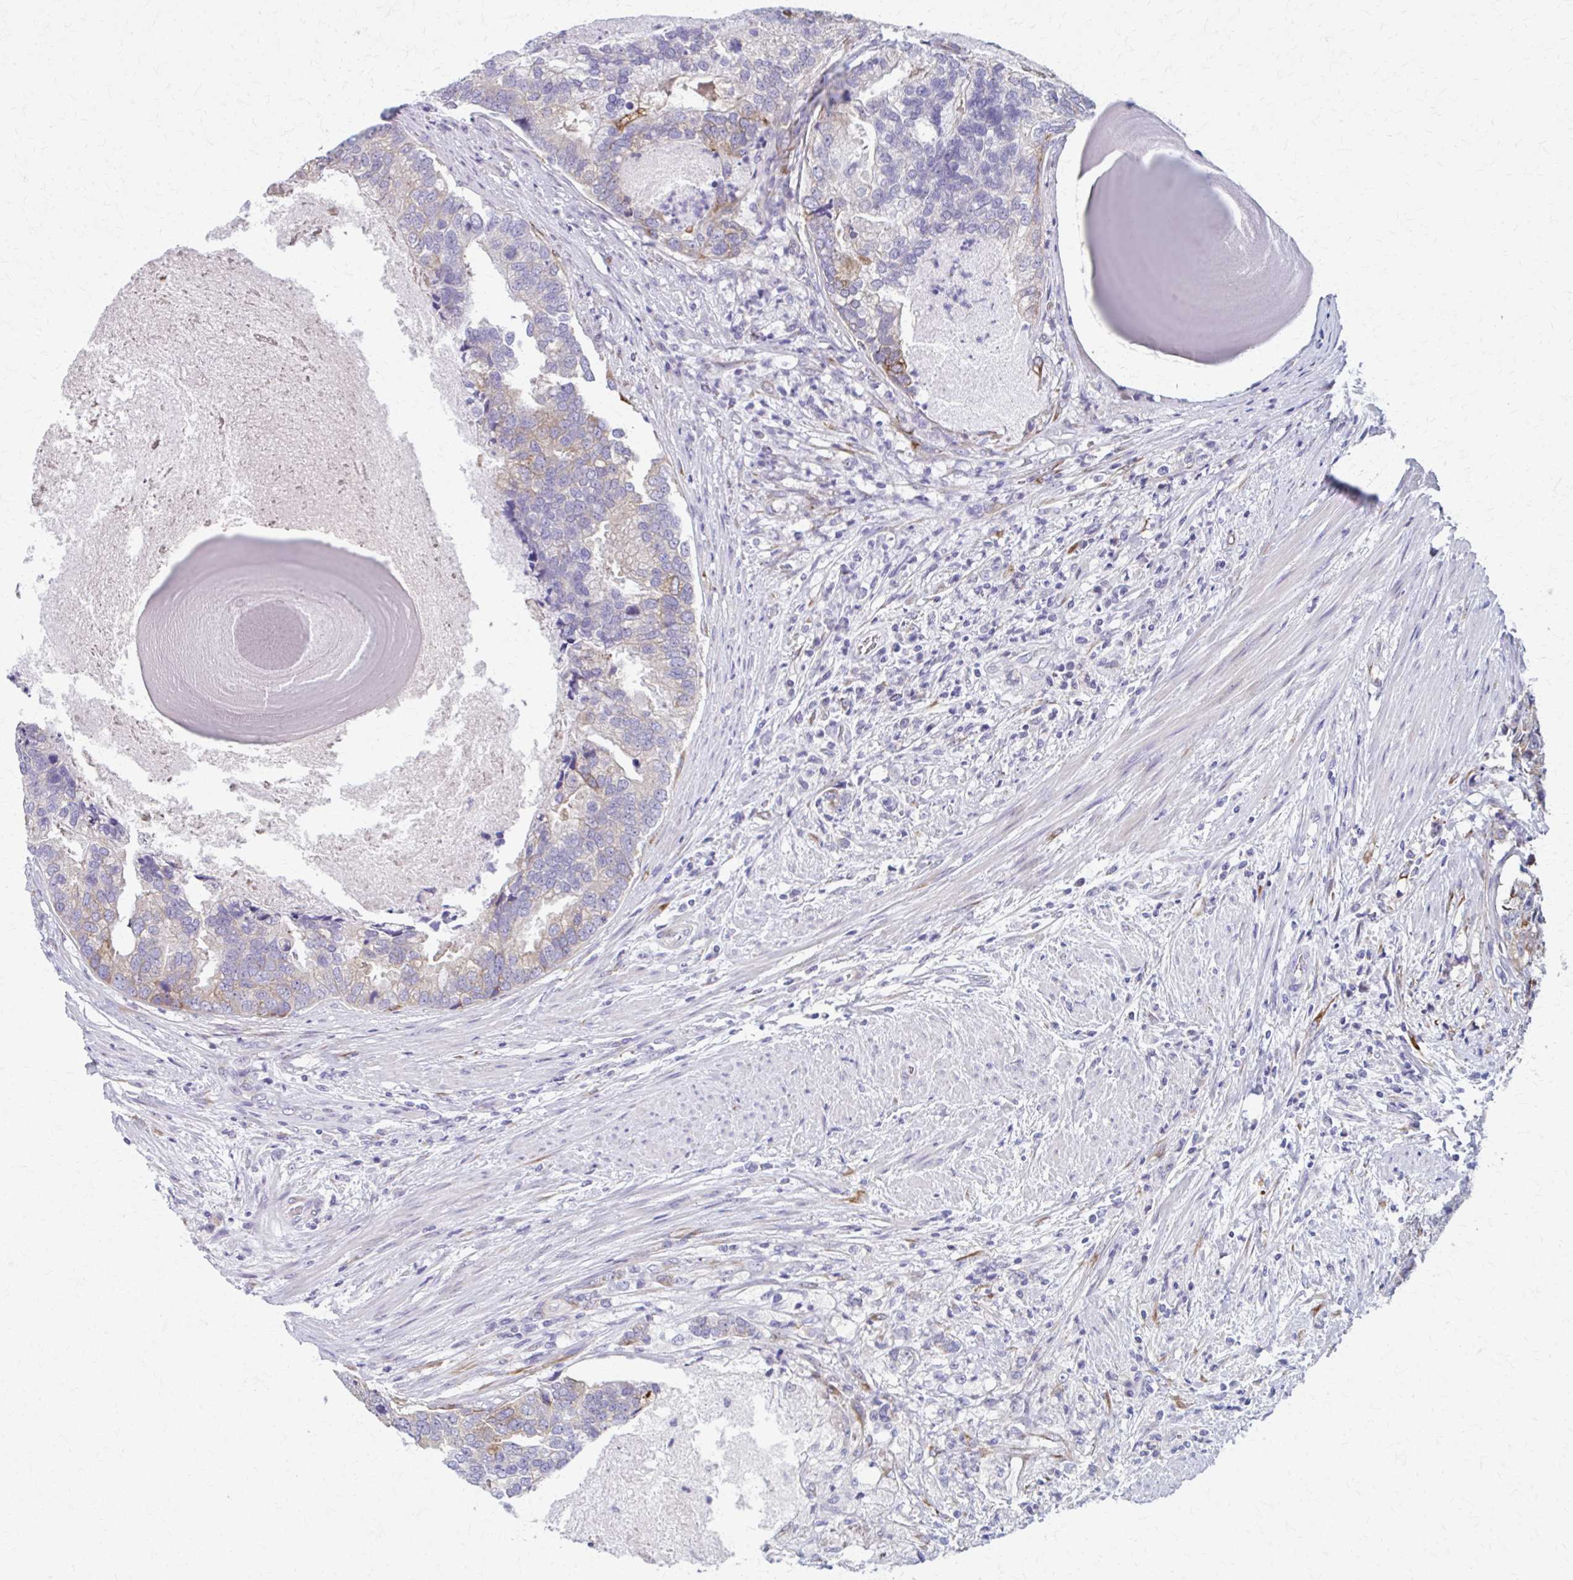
{"staining": {"intensity": "weak", "quantity": "25%-75%", "location": "cytoplasmic/membranous"}, "tissue": "prostate cancer", "cell_type": "Tumor cells", "image_type": "cancer", "snomed": [{"axis": "morphology", "description": "Adenocarcinoma, High grade"}, {"axis": "topography", "description": "Prostate"}], "caption": "High-grade adenocarcinoma (prostate) stained with a protein marker exhibits weak staining in tumor cells.", "gene": "SPATS2L", "patient": {"sex": "male", "age": 68}}